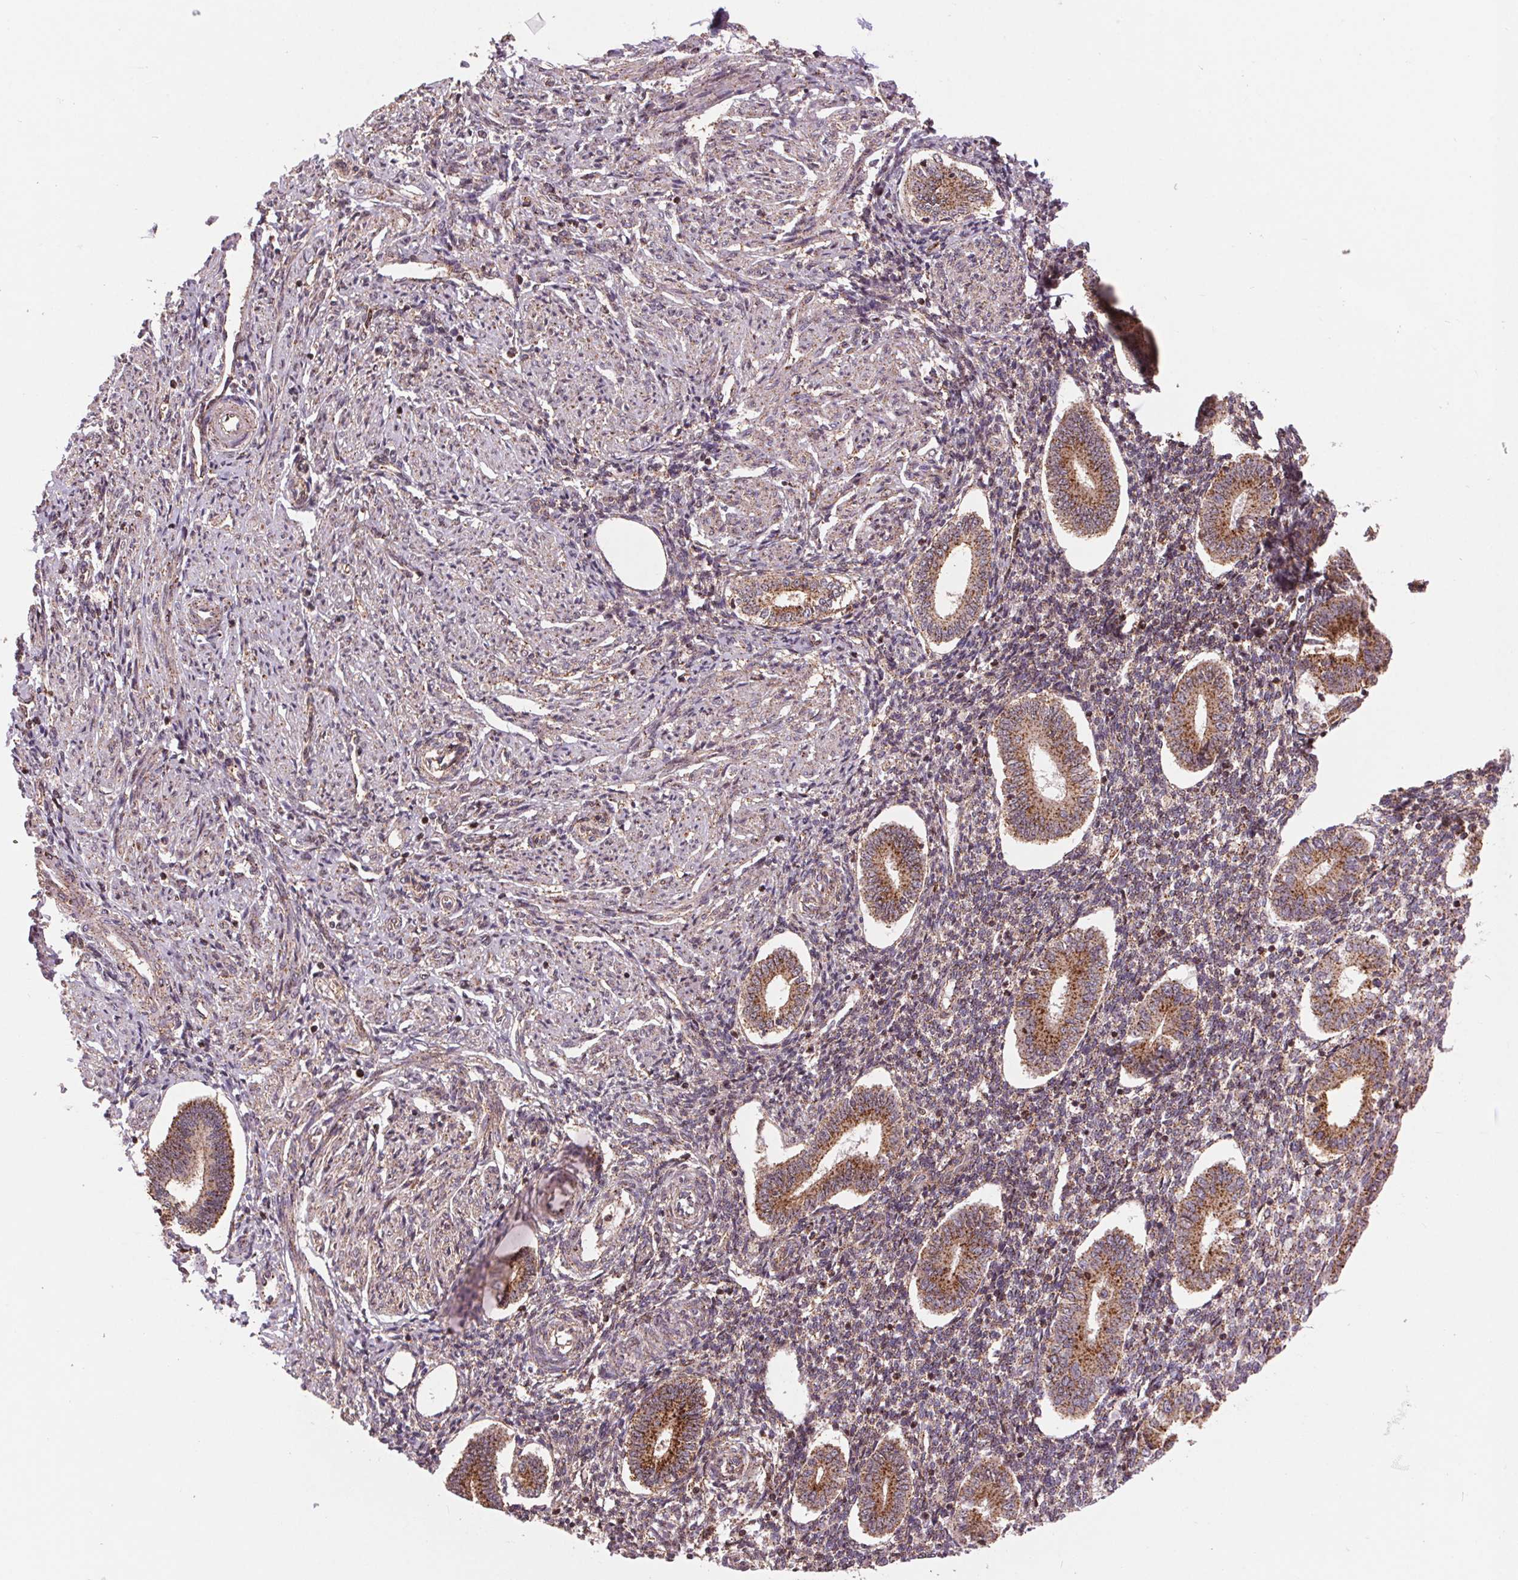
{"staining": {"intensity": "weak", "quantity": "<25%", "location": "cytoplasmic/membranous"}, "tissue": "endometrium", "cell_type": "Cells in endometrial stroma", "image_type": "normal", "snomed": [{"axis": "morphology", "description": "Normal tissue, NOS"}, {"axis": "topography", "description": "Endometrium"}], "caption": "Human endometrium stained for a protein using immunohistochemistry (IHC) exhibits no expression in cells in endometrial stroma.", "gene": "CHMP4B", "patient": {"sex": "female", "age": 40}}